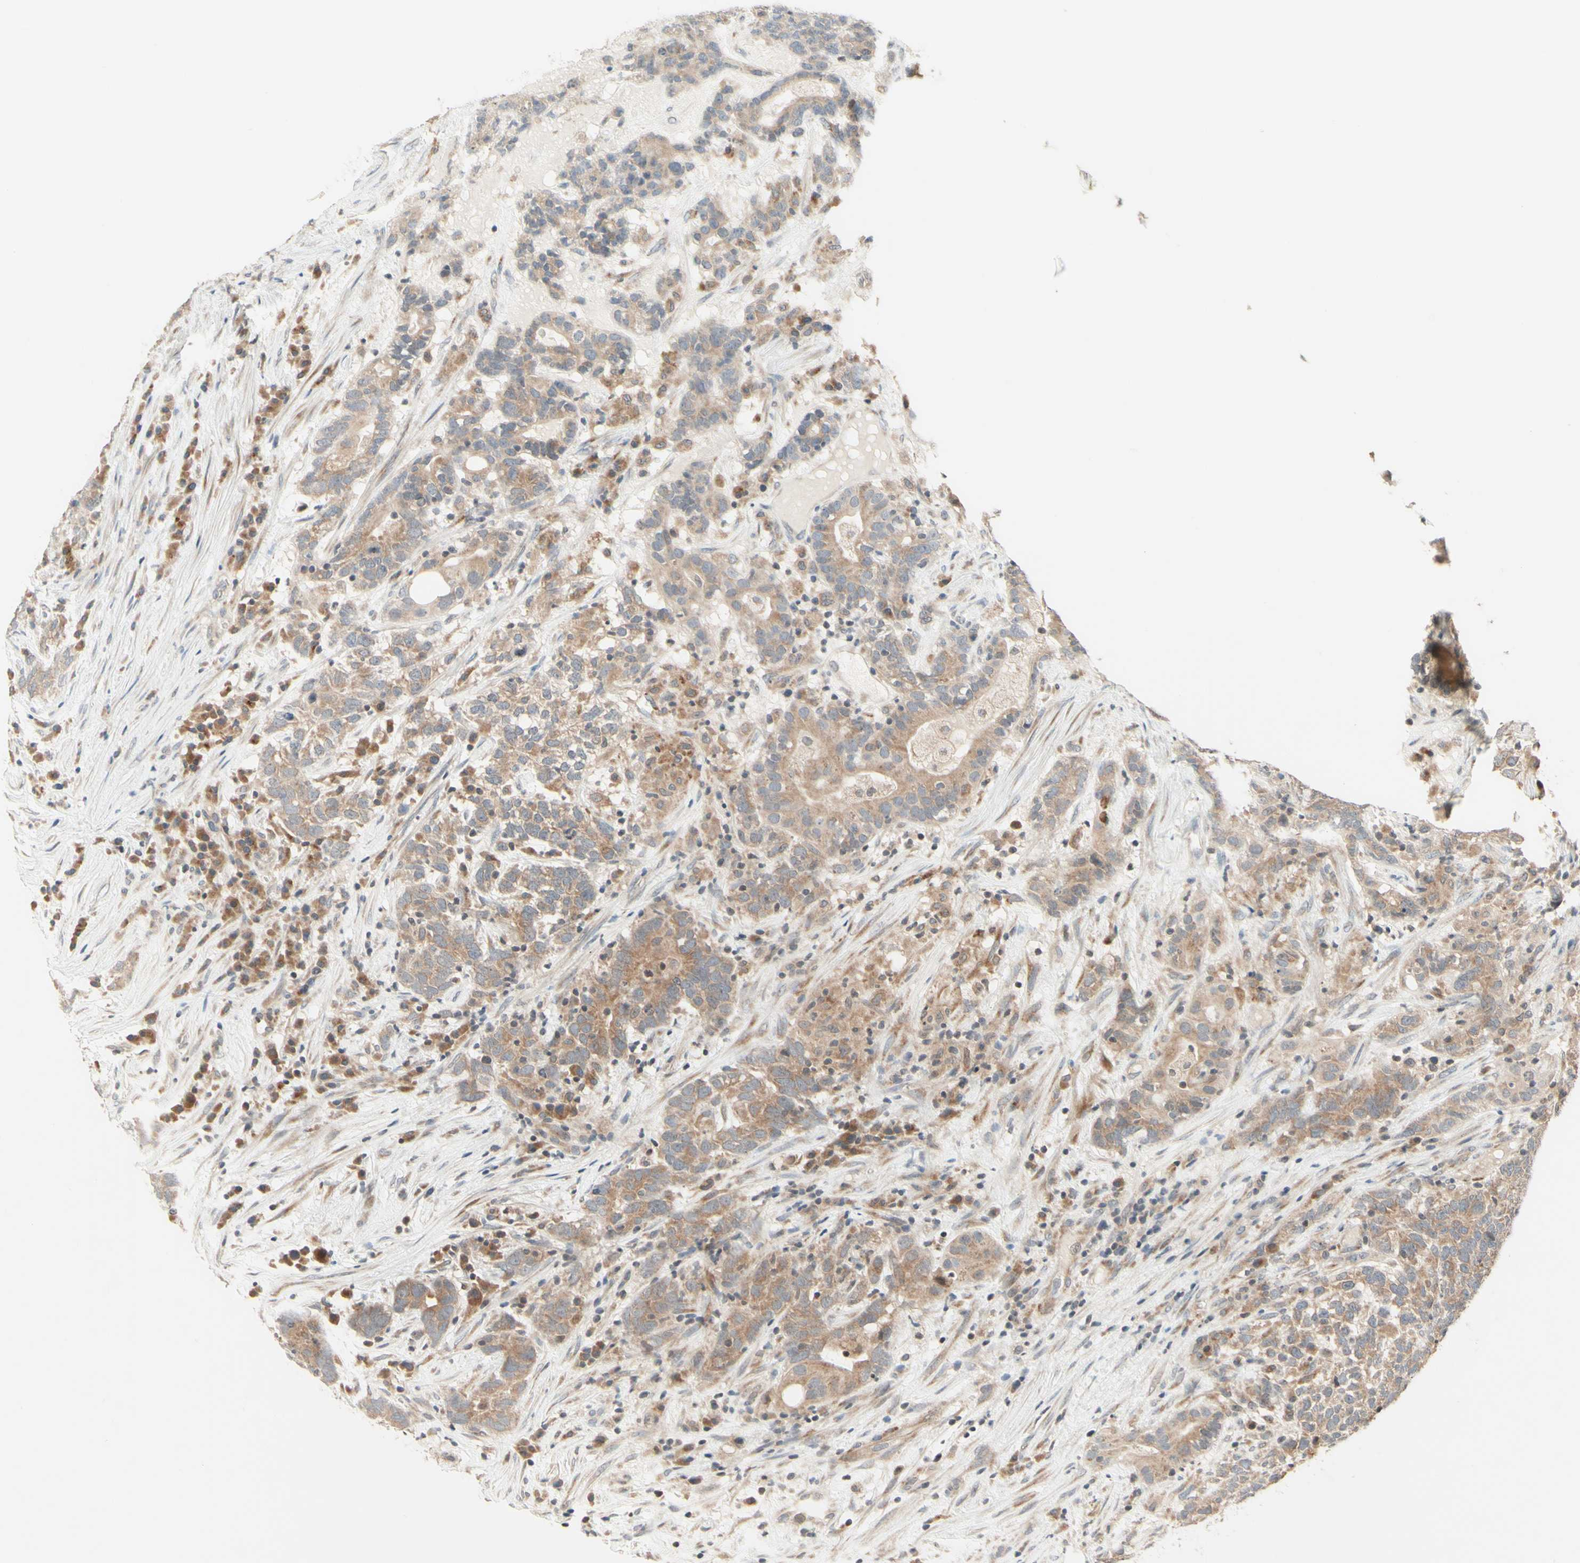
{"staining": {"intensity": "weak", "quantity": ">75%", "location": "cytoplasmic/membranous"}, "tissue": "testis cancer", "cell_type": "Tumor cells", "image_type": "cancer", "snomed": [{"axis": "morphology", "description": "Carcinoma, Embryonal, NOS"}, {"axis": "topography", "description": "Testis"}], "caption": "The histopathology image displays immunohistochemical staining of embryonal carcinoma (testis). There is weak cytoplasmic/membranous staining is appreciated in approximately >75% of tumor cells.", "gene": "ZW10", "patient": {"sex": "male", "age": 26}}